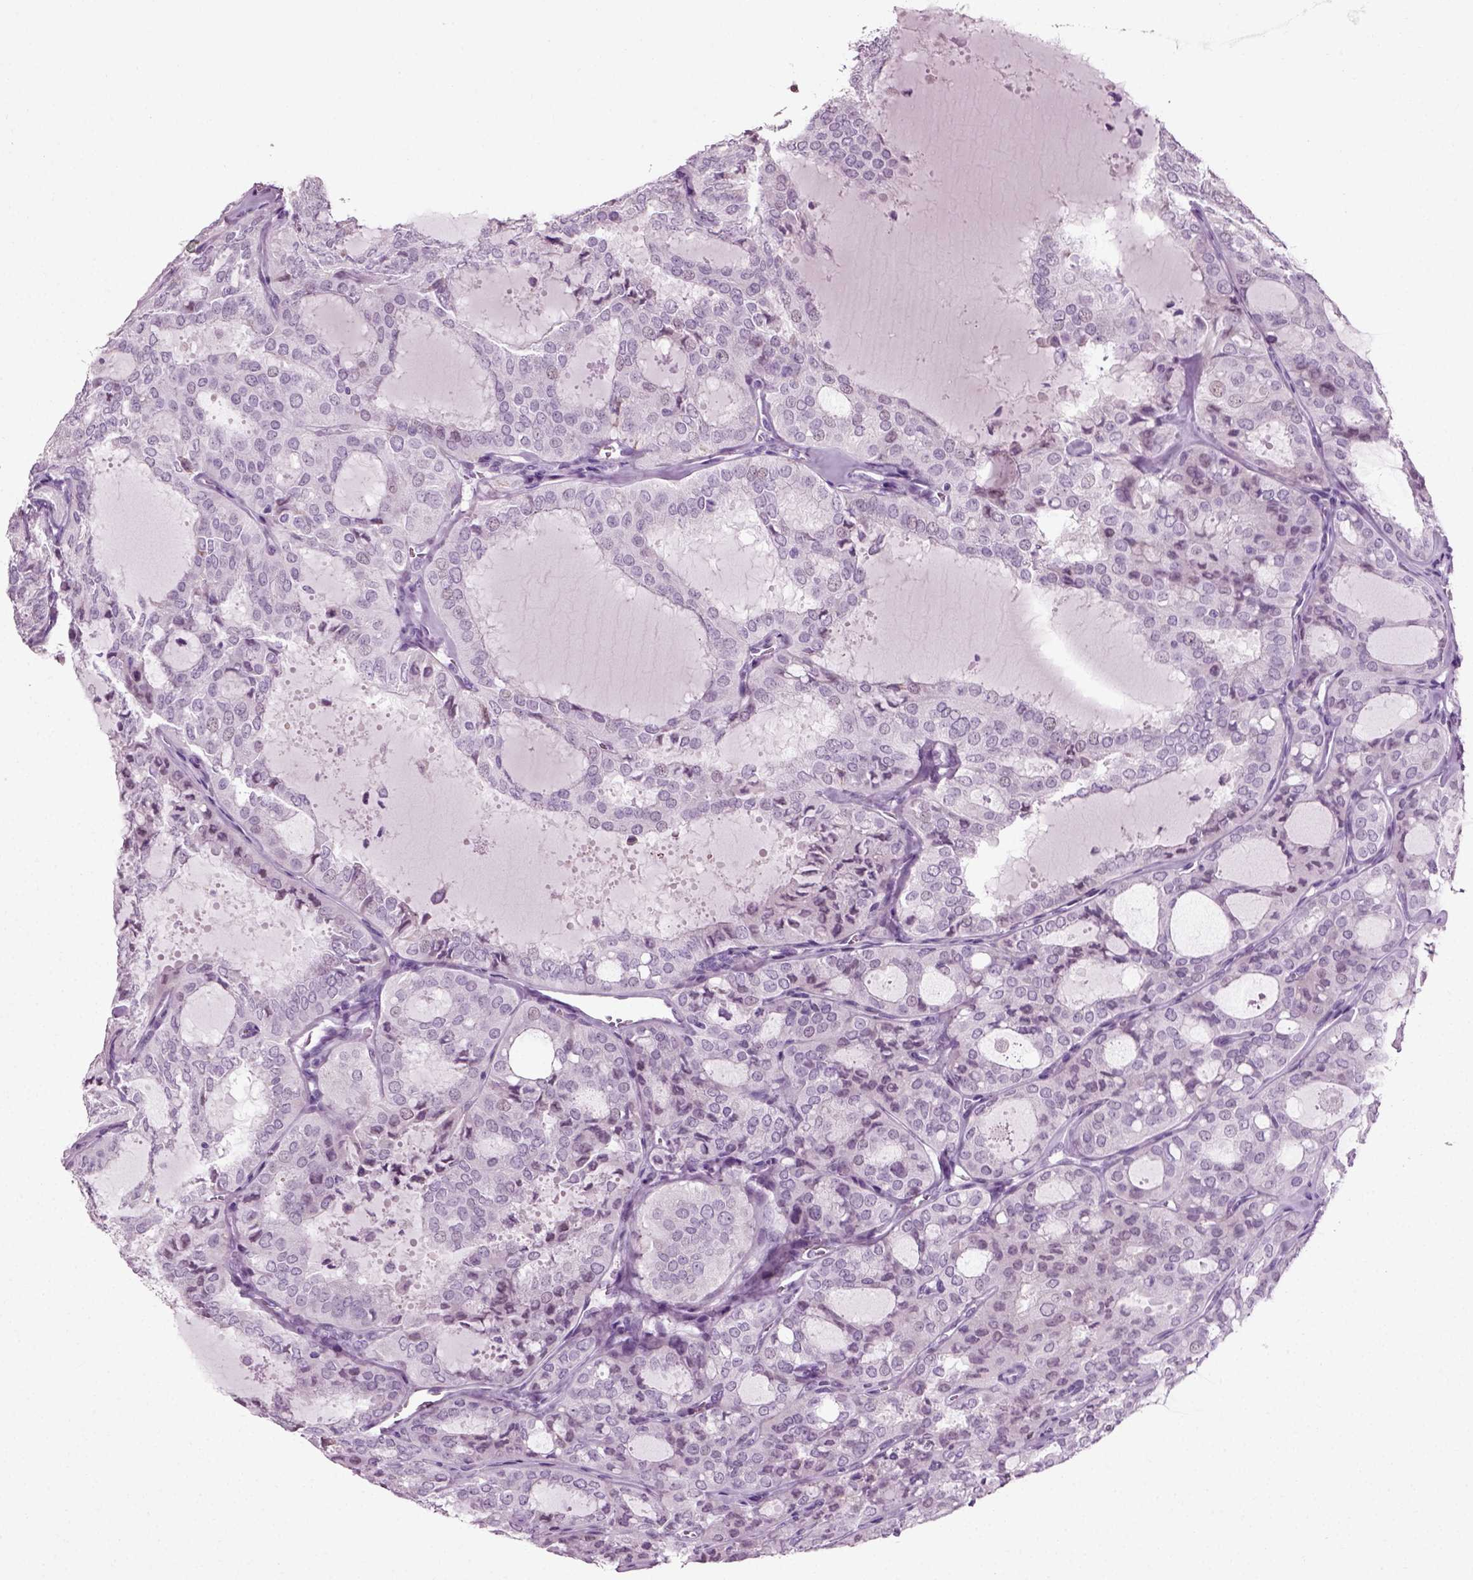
{"staining": {"intensity": "negative", "quantity": "none", "location": "none"}, "tissue": "thyroid cancer", "cell_type": "Tumor cells", "image_type": "cancer", "snomed": [{"axis": "morphology", "description": "Follicular adenoma carcinoma, NOS"}, {"axis": "topography", "description": "Thyroid gland"}], "caption": "Immunohistochemical staining of follicular adenoma carcinoma (thyroid) exhibits no significant expression in tumor cells.", "gene": "SLC26A8", "patient": {"sex": "male", "age": 75}}